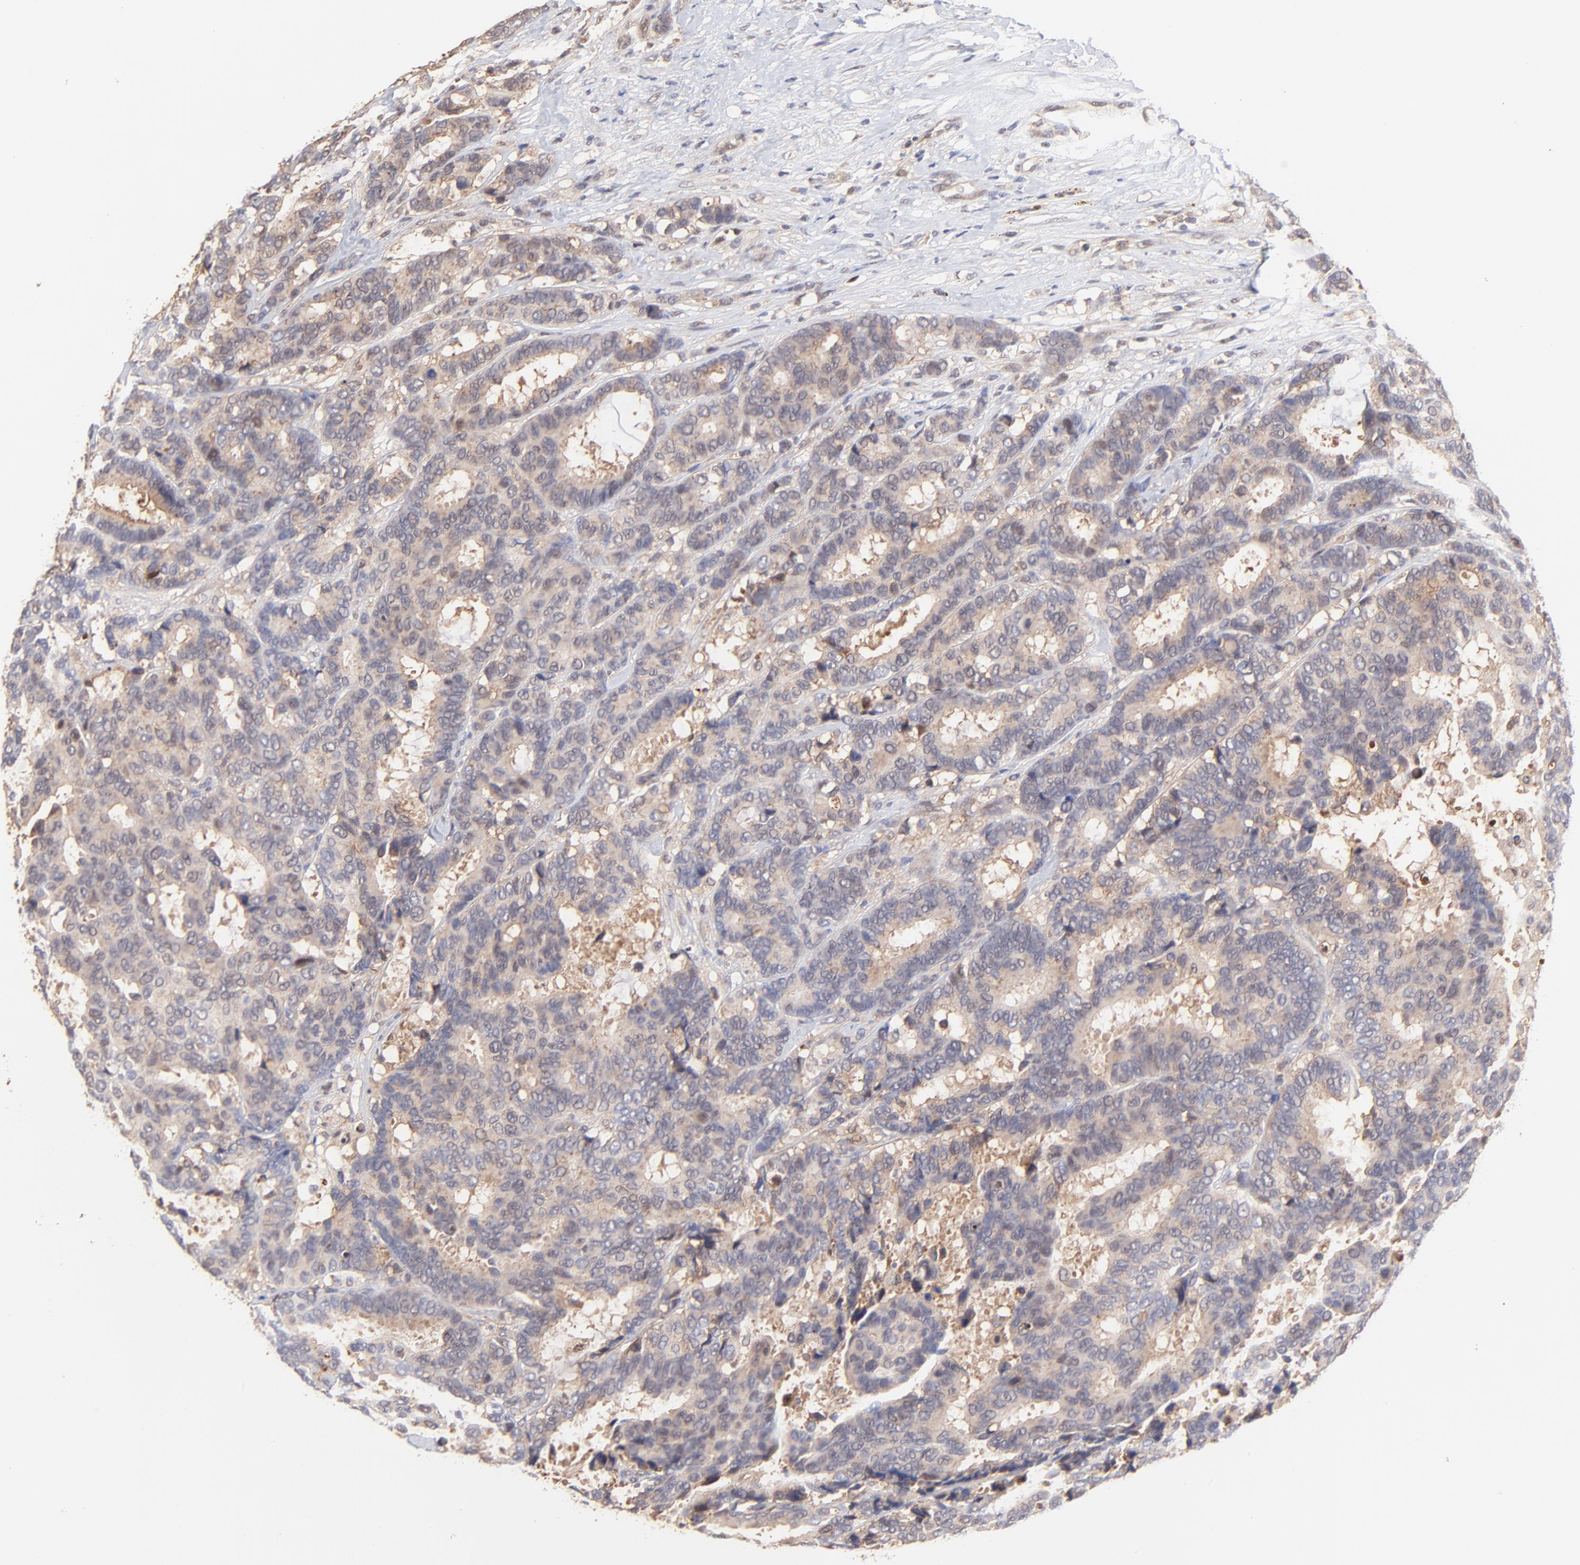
{"staining": {"intensity": "moderate", "quantity": ">75%", "location": "cytoplasmic/membranous"}, "tissue": "breast cancer", "cell_type": "Tumor cells", "image_type": "cancer", "snomed": [{"axis": "morphology", "description": "Duct carcinoma"}, {"axis": "topography", "description": "Breast"}], "caption": "Human breast cancer (infiltrating ductal carcinoma) stained with a brown dye demonstrates moderate cytoplasmic/membranous positive positivity in approximately >75% of tumor cells.", "gene": "PSMA6", "patient": {"sex": "female", "age": 87}}